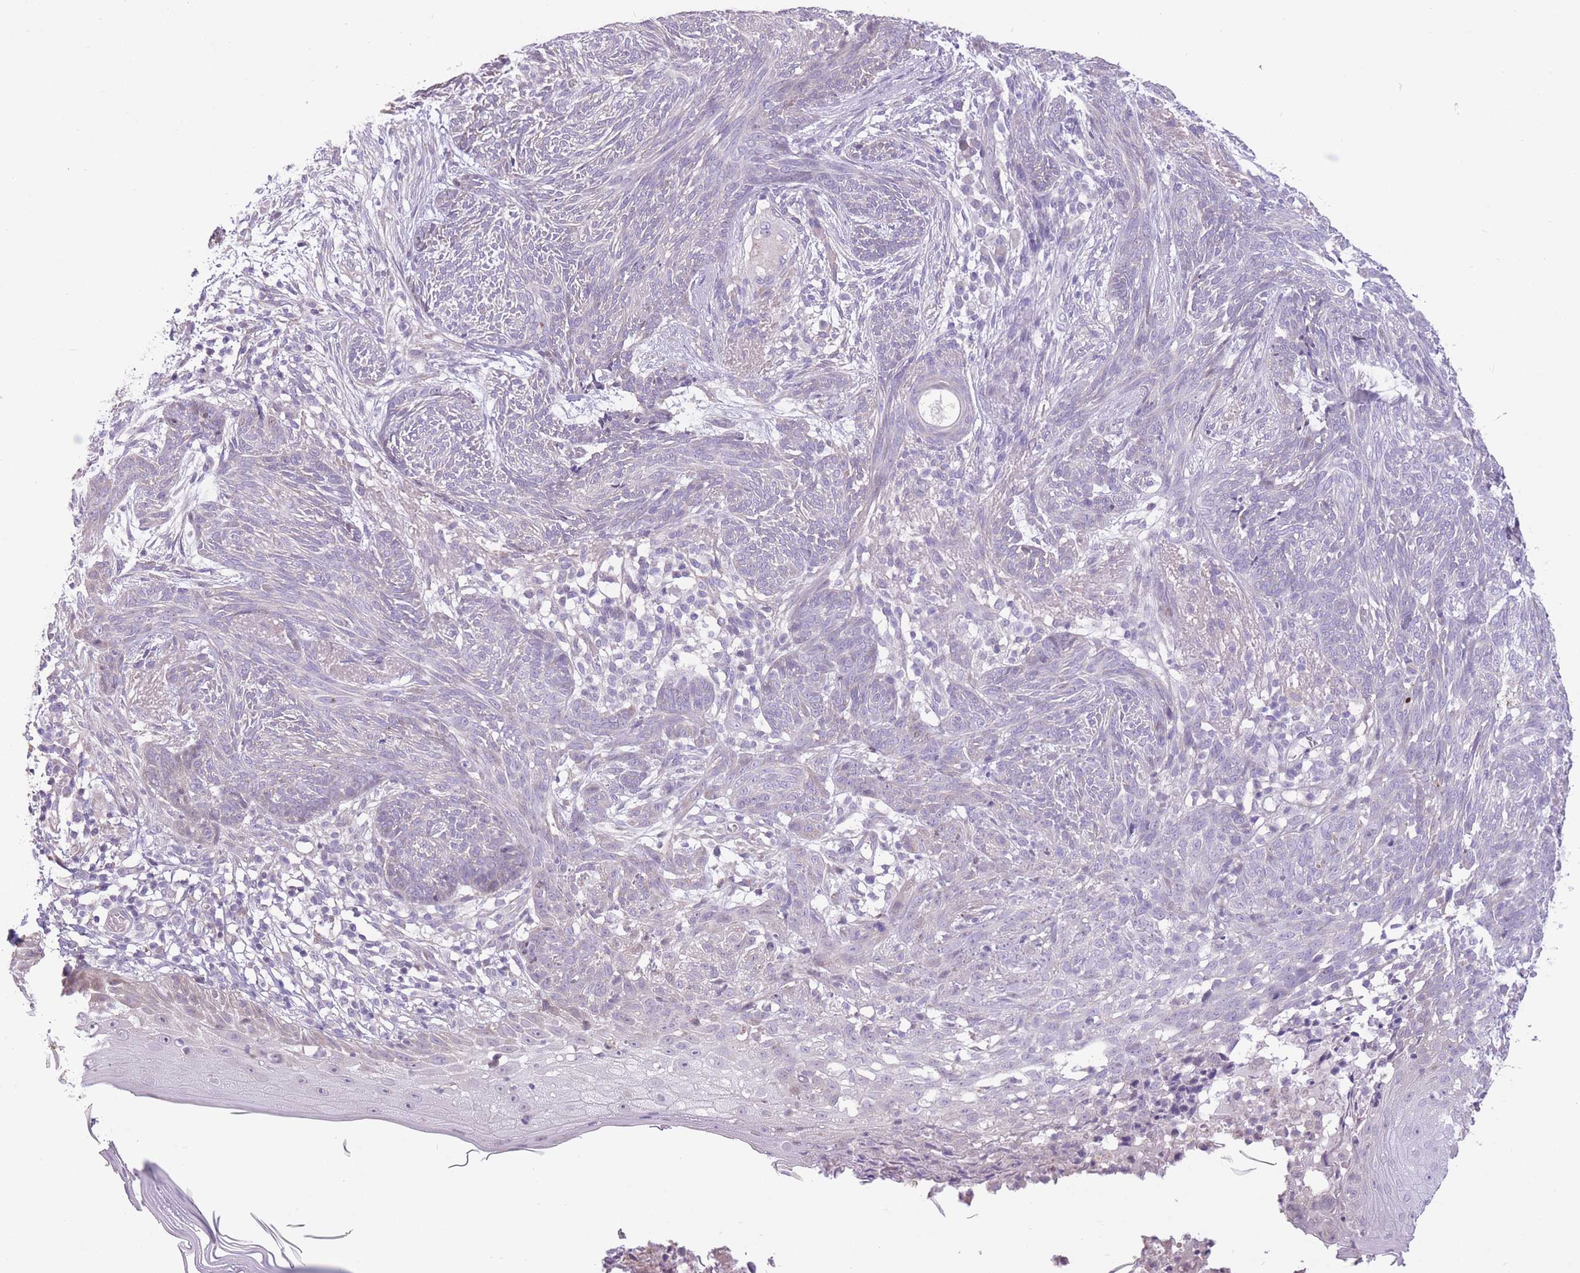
{"staining": {"intensity": "negative", "quantity": "none", "location": "none"}, "tissue": "skin cancer", "cell_type": "Tumor cells", "image_type": "cancer", "snomed": [{"axis": "morphology", "description": "Basal cell carcinoma"}, {"axis": "topography", "description": "Skin"}], "caption": "Image shows no protein expression in tumor cells of basal cell carcinoma (skin) tissue. The staining is performed using DAB (3,3'-diaminobenzidine) brown chromogen with nuclei counter-stained in using hematoxylin.", "gene": "WDR70", "patient": {"sex": "male", "age": 73}}